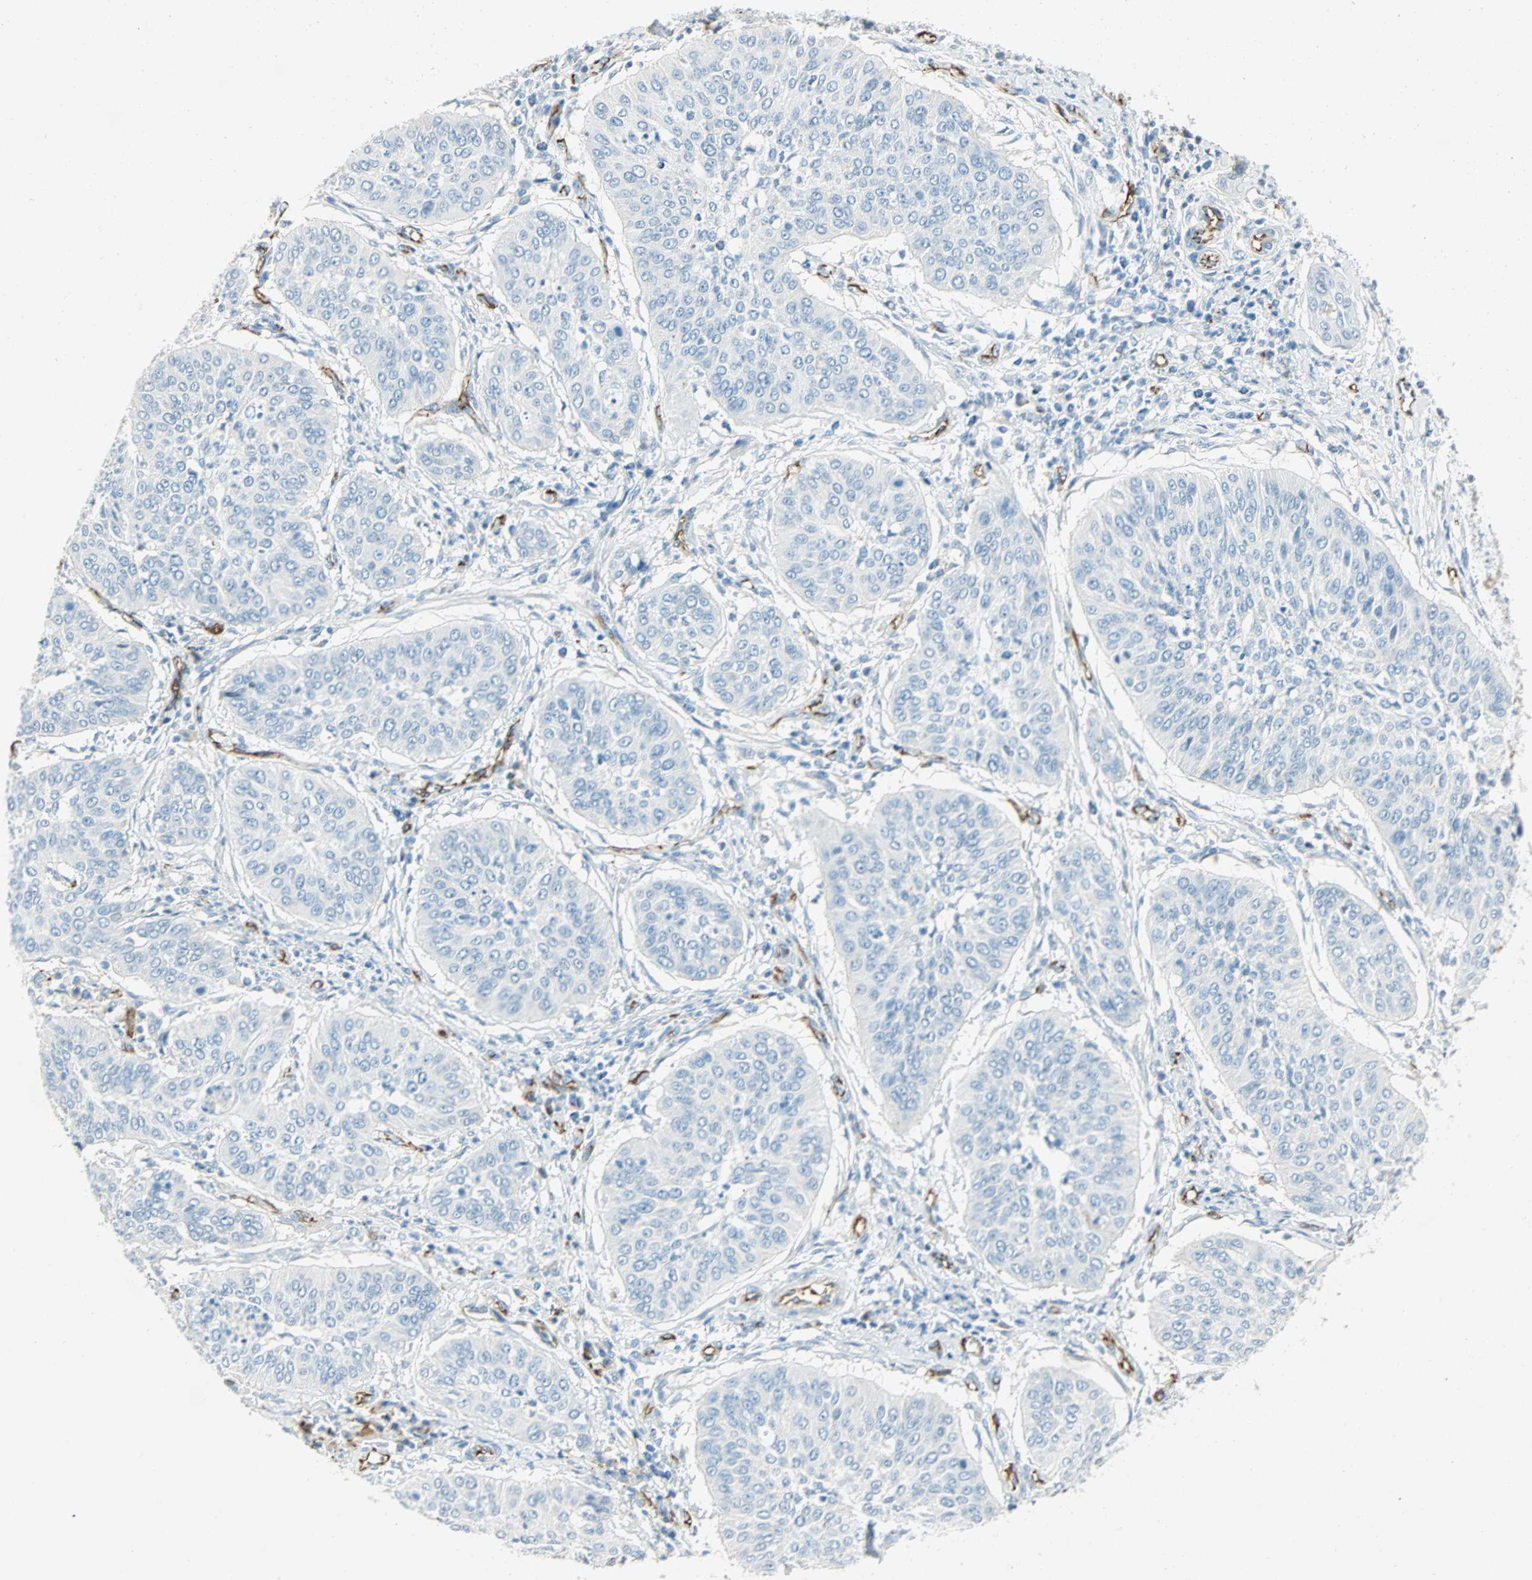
{"staining": {"intensity": "negative", "quantity": "none", "location": "none"}, "tissue": "cervical cancer", "cell_type": "Tumor cells", "image_type": "cancer", "snomed": [{"axis": "morphology", "description": "Normal tissue, NOS"}, {"axis": "morphology", "description": "Squamous cell carcinoma, NOS"}, {"axis": "topography", "description": "Cervix"}], "caption": "The micrograph demonstrates no significant positivity in tumor cells of cervical squamous cell carcinoma.", "gene": "VPS9D1", "patient": {"sex": "female", "age": 39}}